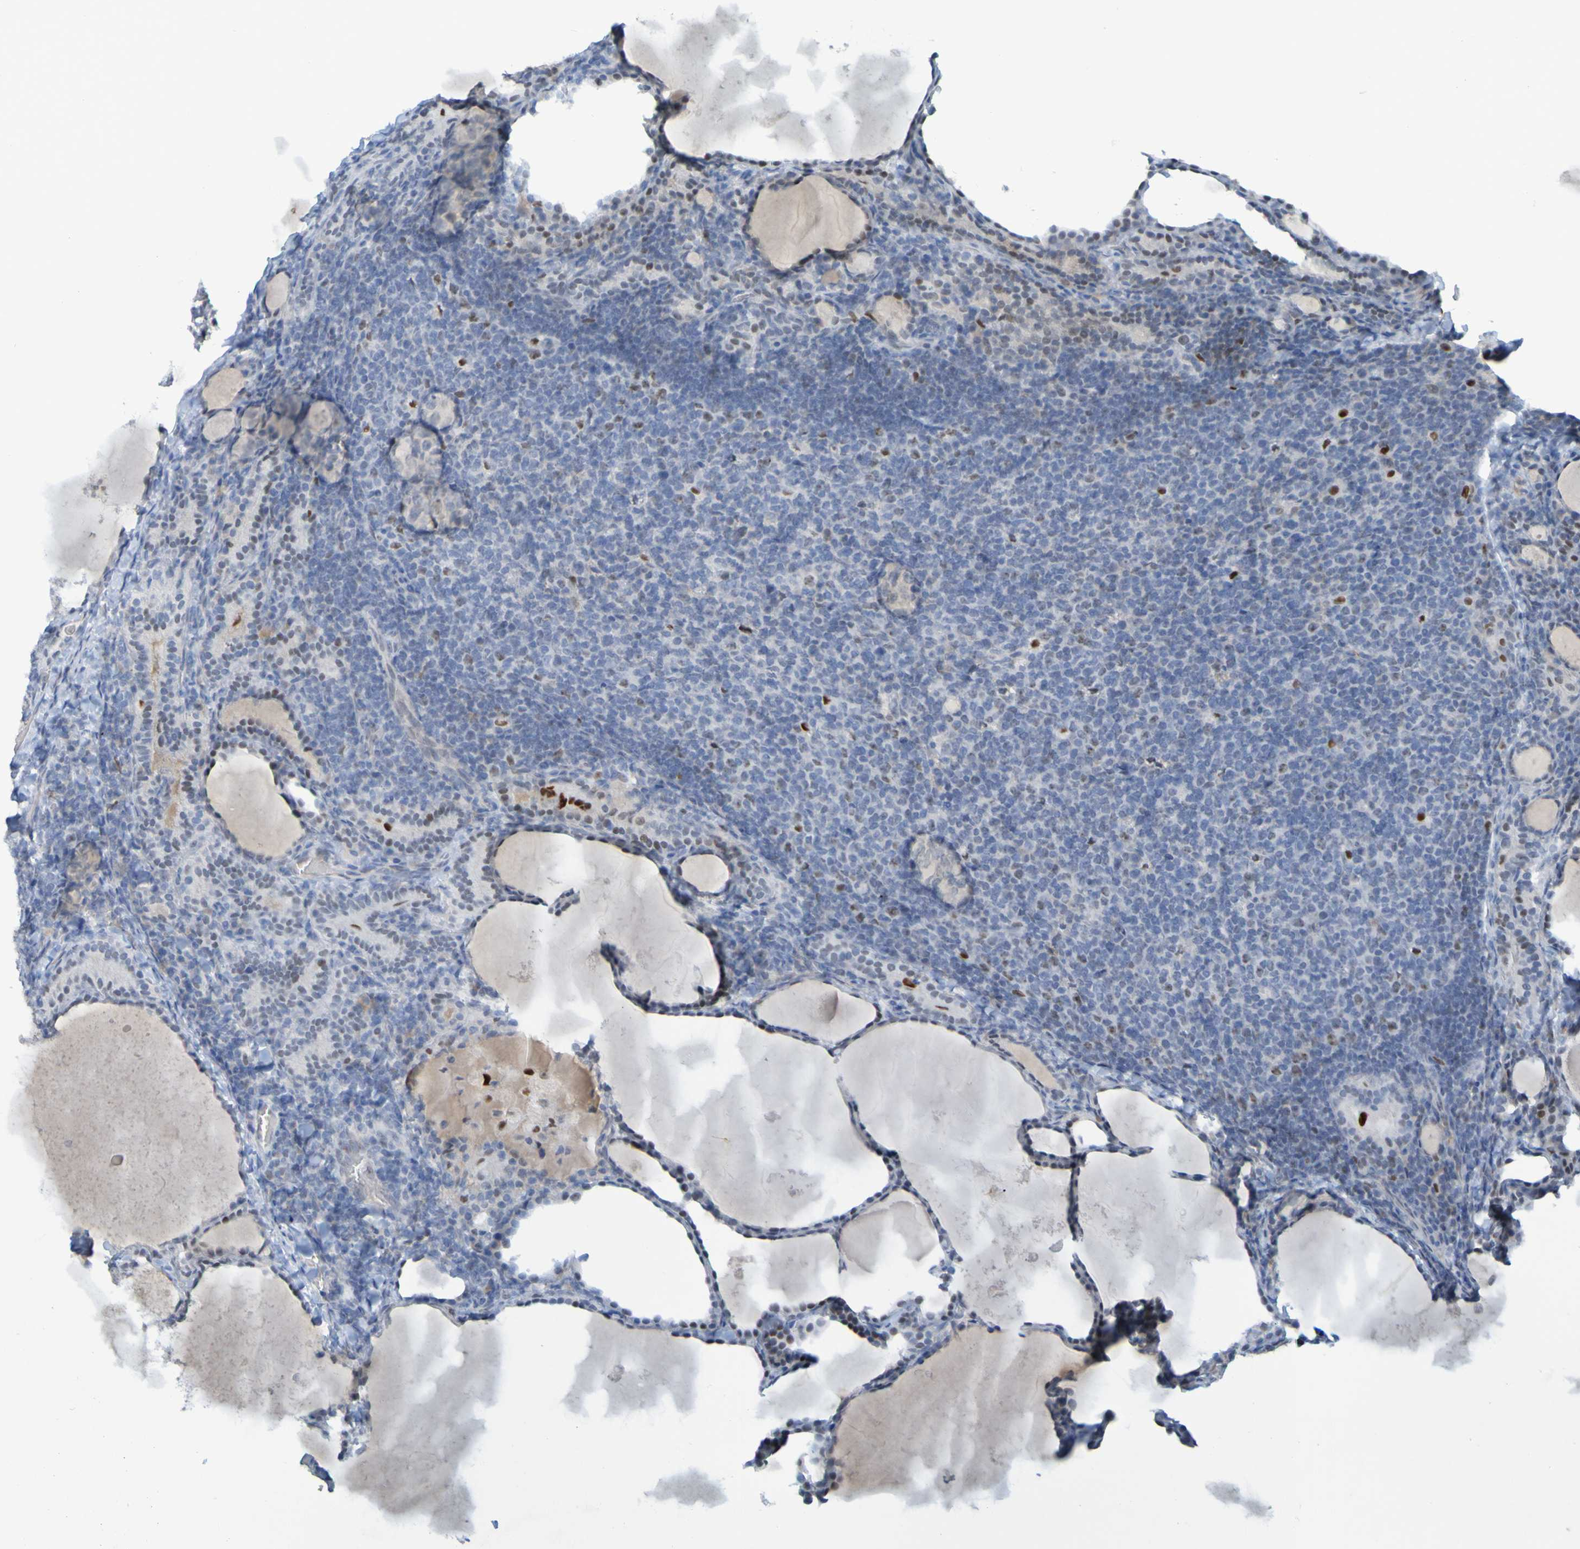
{"staining": {"intensity": "negative", "quantity": "none", "location": "none"}, "tissue": "thyroid cancer", "cell_type": "Tumor cells", "image_type": "cancer", "snomed": [{"axis": "morphology", "description": "Papillary adenocarcinoma, NOS"}, {"axis": "topography", "description": "Thyroid gland"}], "caption": "Human thyroid cancer stained for a protein using IHC shows no positivity in tumor cells.", "gene": "USP36", "patient": {"sex": "female", "age": 42}}